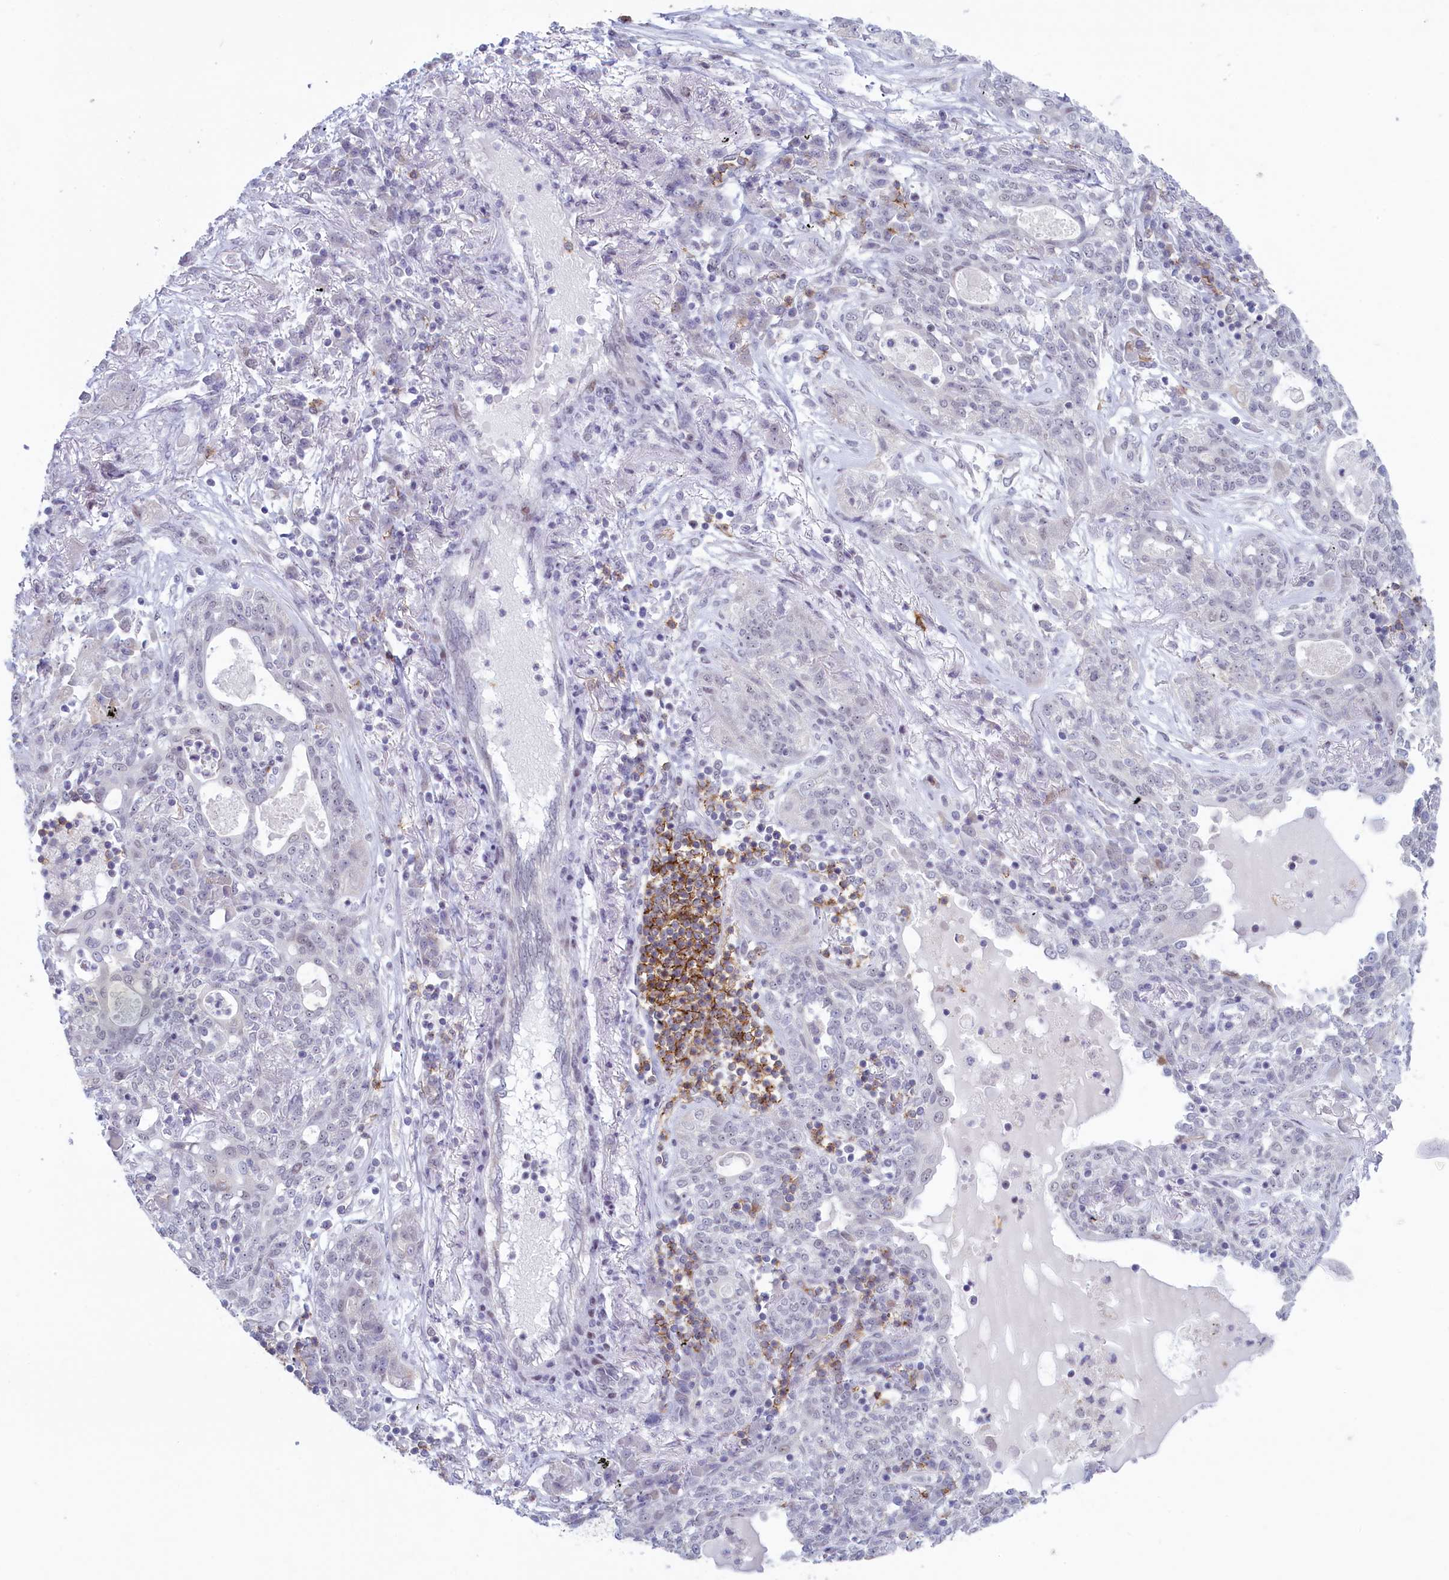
{"staining": {"intensity": "negative", "quantity": "none", "location": "none"}, "tissue": "lung cancer", "cell_type": "Tumor cells", "image_type": "cancer", "snomed": [{"axis": "morphology", "description": "Squamous cell carcinoma, NOS"}, {"axis": "topography", "description": "Lung"}], "caption": "A high-resolution histopathology image shows immunohistochemistry (IHC) staining of lung cancer, which reveals no significant expression in tumor cells.", "gene": "ATF7IP2", "patient": {"sex": "female", "age": 70}}